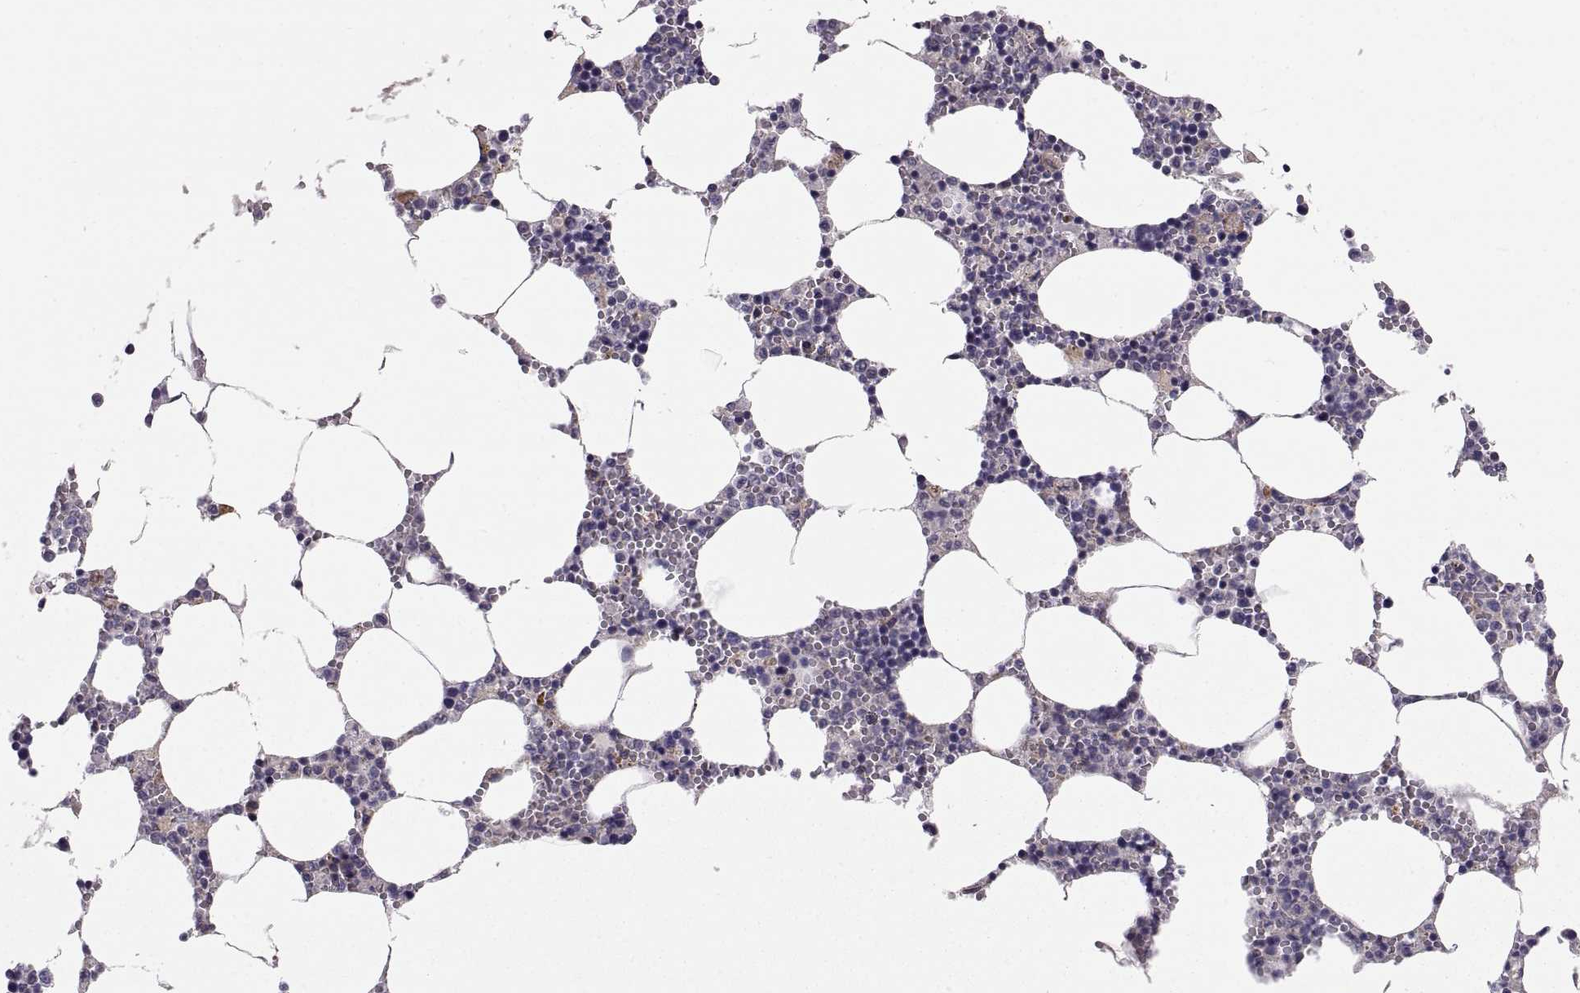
{"staining": {"intensity": "negative", "quantity": "none", "location": "none"}, "tissue": "bone marrow", "cell_type": "Hematopoietic cells", "image_type": "normal", "snomed": [{"axis": "morphology", "description": "Normal tissue, NOS"}, {"axis": "topography", "description": "Bone marrow"}], "caption": "Hematopoietic cells show no significant positivity in benign bone marrow. (Brightfield microscopy of DAB (3,3'-diaminobenzidine) immunohistochemistry at high magnification).", "gene": "PLEKHB2", "patient": {"sex": "female", "age": 64}}